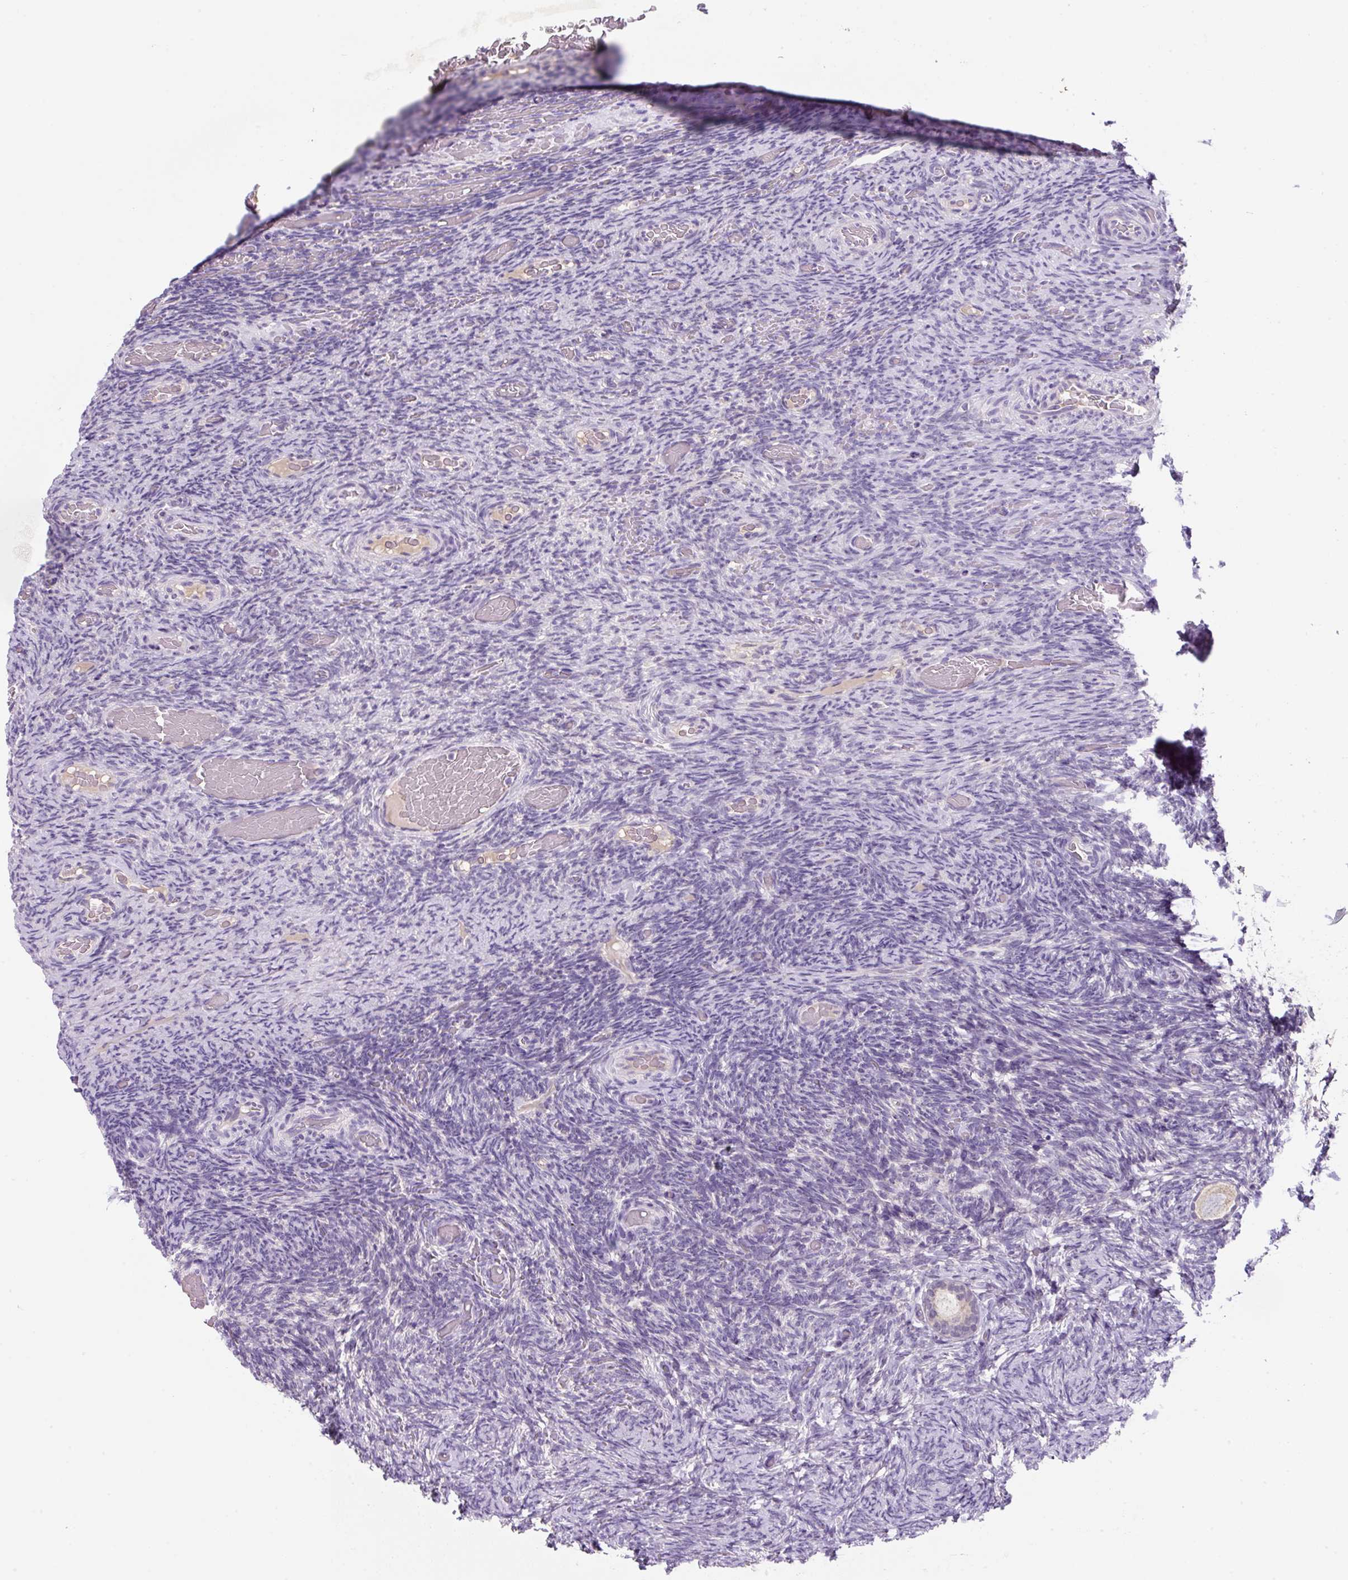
{"staining": {"intensity": "negative", "quantity": "none", "location": "none"}, "tissue": "ovary", "cell_type": "Follicle cells", "image_type": "normal", "snomed": [{"axis": "morphology", "description": "Normal tissue, NOS"}, {"axis": "topography", "description": "Ovary"}], "caption": "IHC histopathology image of benign human ovary stained for a protein (brown), which displays no expression in follicle cells.", "gene": "FZD5", "patient": {"sex": "female", "age": 34}}